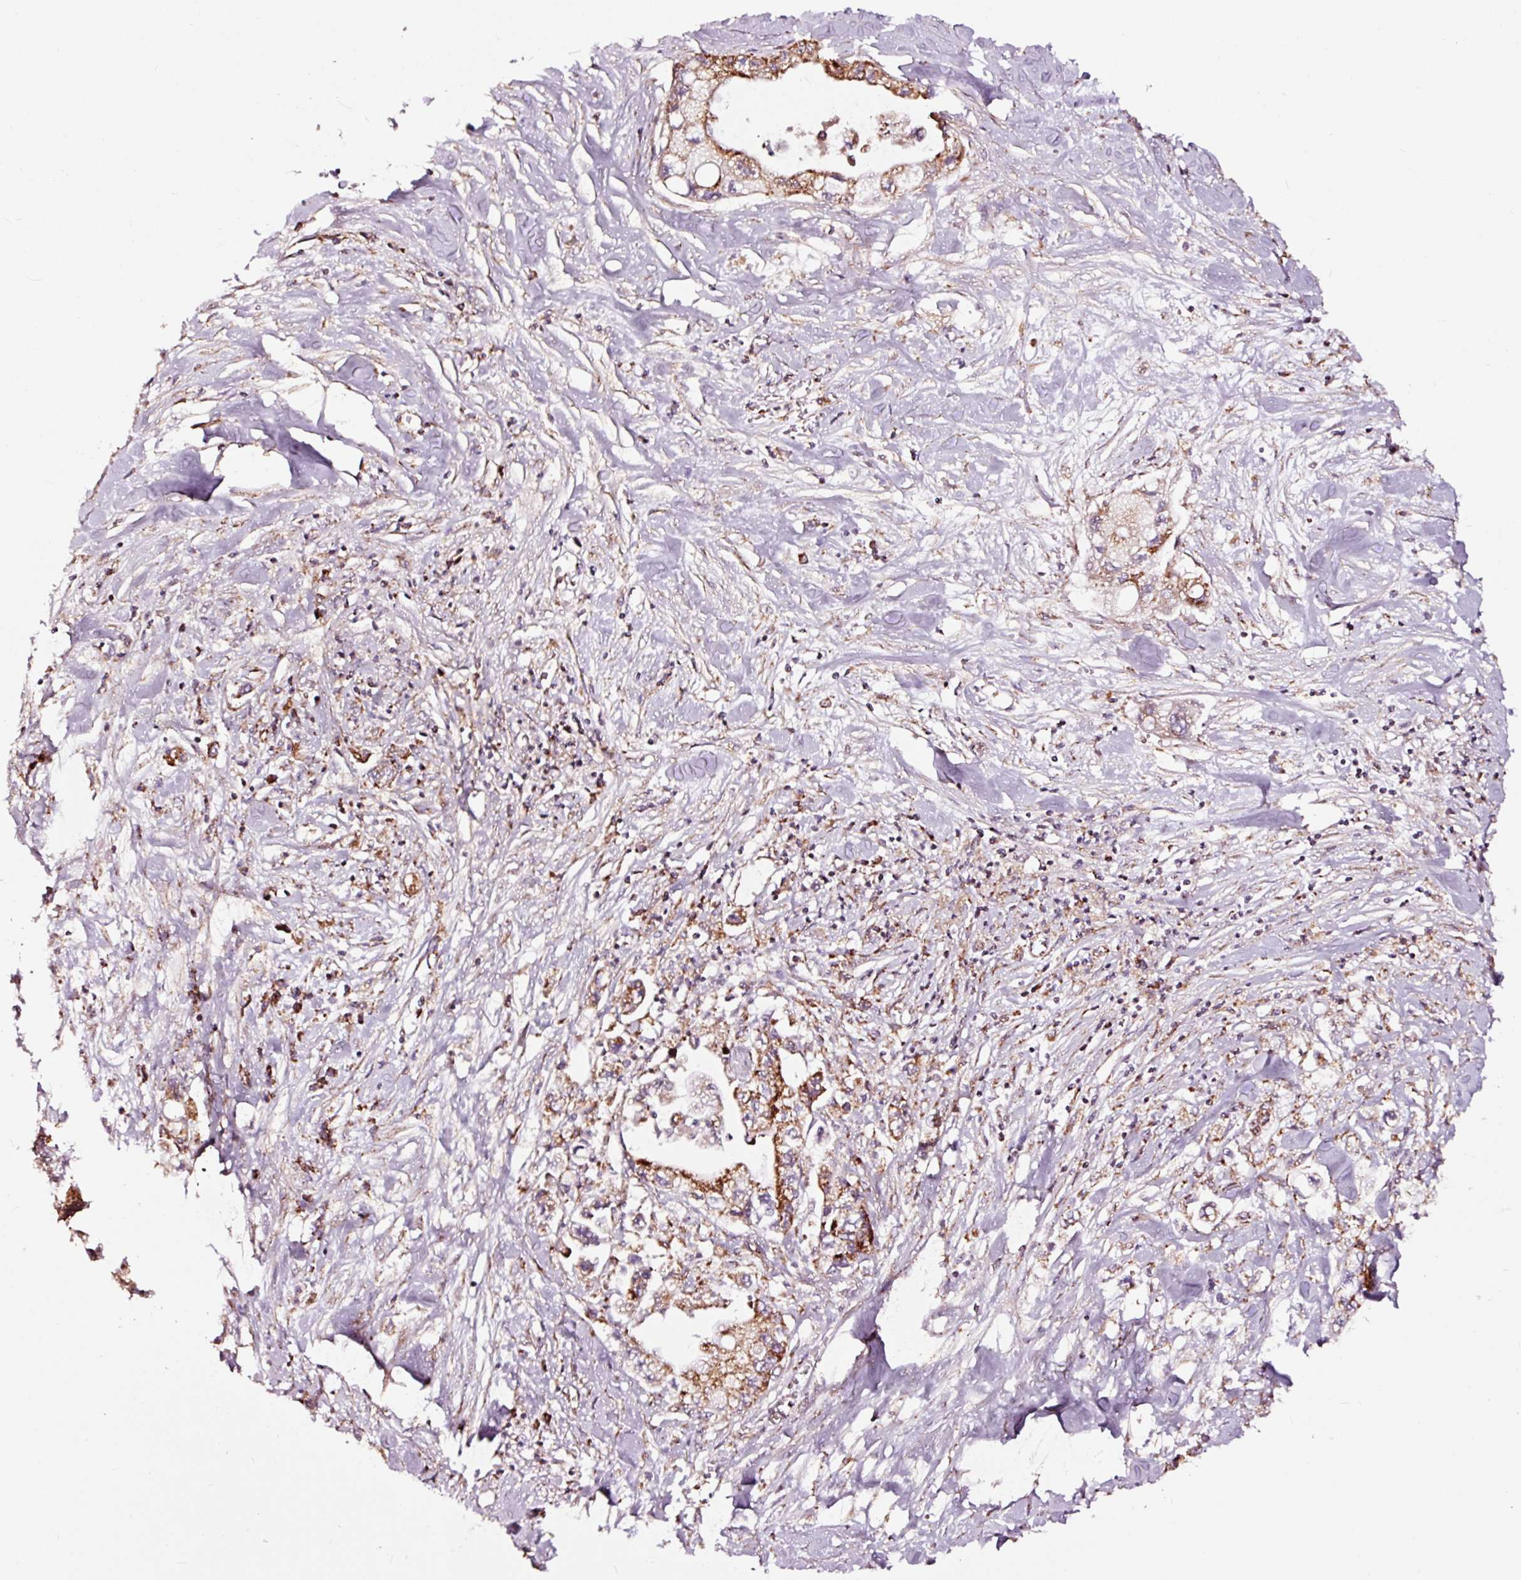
{"staining": {"intensity": "strong", "quantity": ">75%", "location": "cytoplasmic/membranous"}, "tissue": "pancreatic cancer", "cell_type": "Tumor cells", "image_type": "cancer", "snomed": [{"axis": "morphology", "description": "Adenocarcinoma, NOS"}, {"axis": "topography", "description": "Pancreas"}], "caption": "The image shows staining of pancreatic adenocarcinoma, revealing strong cytoplasmic/membranous protein expression (brown color) within tumor cells.", "gene": "TPM1", "patient": {"sex": "male", "age": 61}}